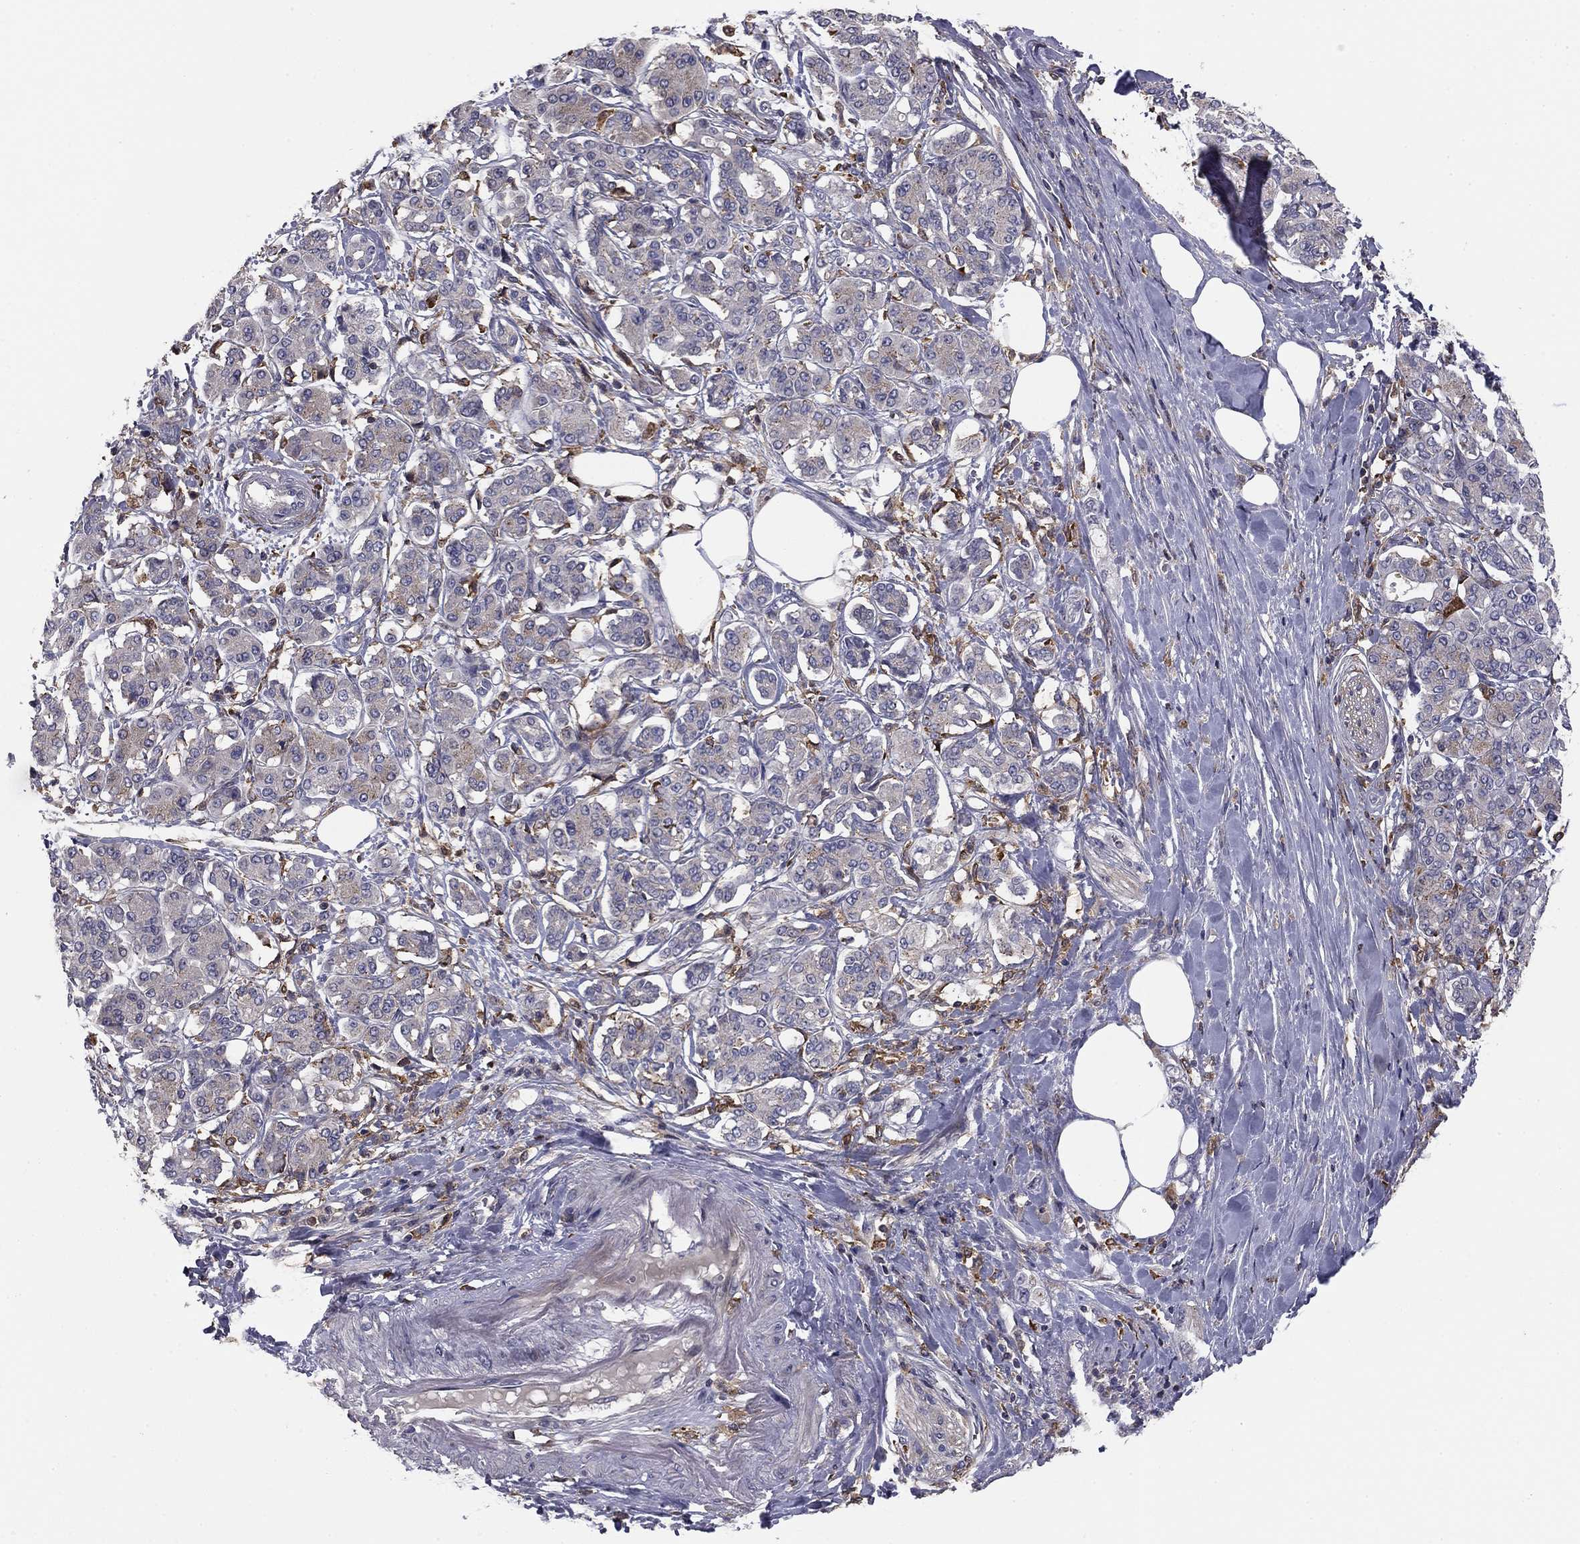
{"staining": {"intensity": "negative", "quantity": "none", "location": "none"}, "tissue": "pancreatic cancer", "cell_type": "Tumor cells", "image_type": "cancer", "snomed": [{"axis": "morphology", "description": "Adenocarcinoma, NOS"}, {"axis": "topography", "description": "Pancreas"}], "caption": "This histopathology image is of adenocarcinoma (pancreatic) stained with immunohistochemistry to label a protein in brown with the nuclei are counter-stained blue. There is no expression in tumor cells.", "gene": "PLCB2", "patient": {"sex": "female", "age": 56}}